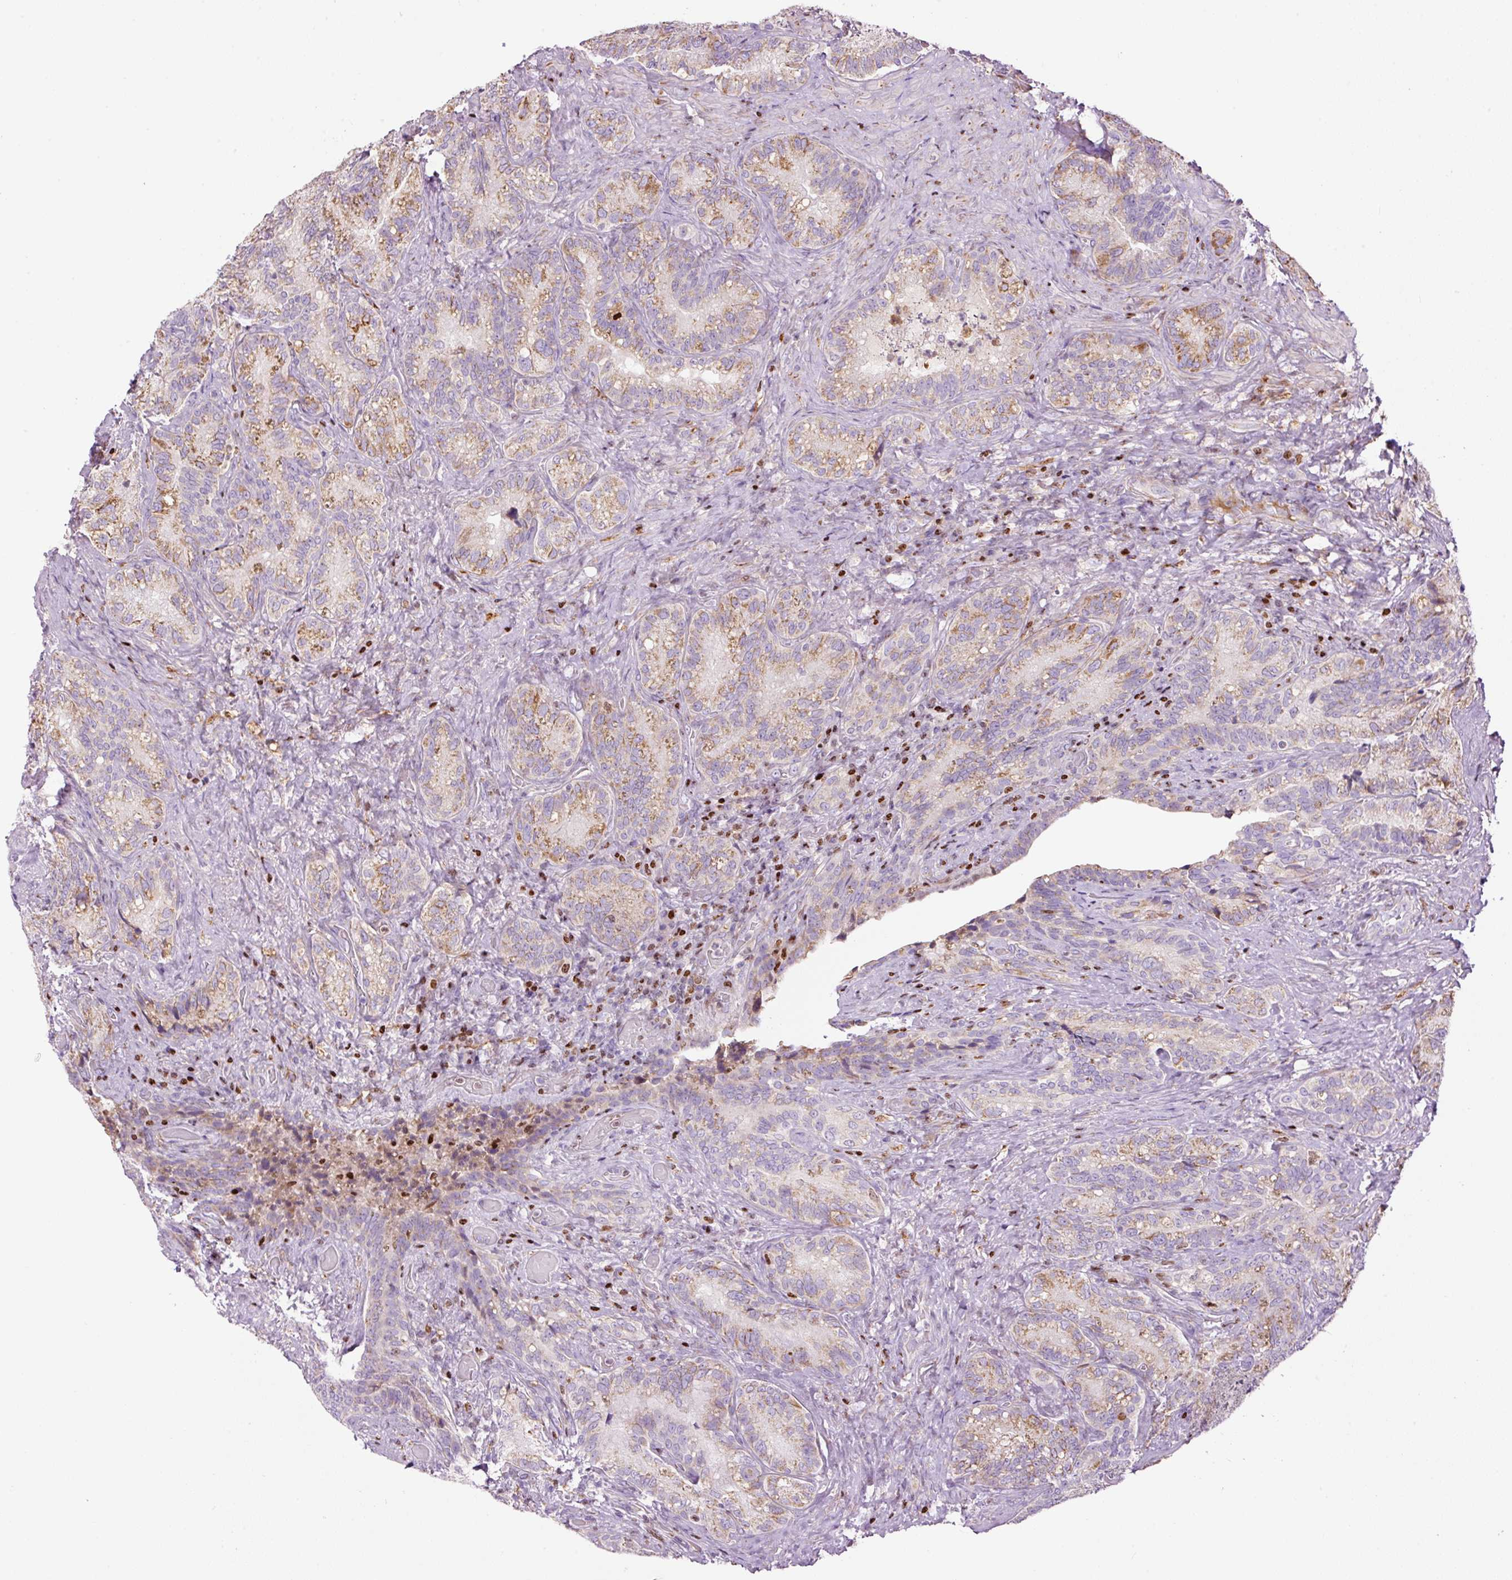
{"staining": {"intensity": "moderate", "quantity": "<25%", "location": "cytoplasmic/membranous"}, "tissue": "seminal vesicle", "cell_type": "Glandular cells", "image_type": "normal", "snomed": [{"axis": "morphology", "description": "Normal tissue, NOS"}, {"axis": "topography", "description": "Seminal veicle"}], "caption": "Immunohistochemical staining of unremarkable seminal vesicle demonstrates moderate cytoplasmic/membranous protein staining in approximately <25% of glandular cells.", "gene": "TMEM8B", "patient": {"sex": "male", "age": 68}}